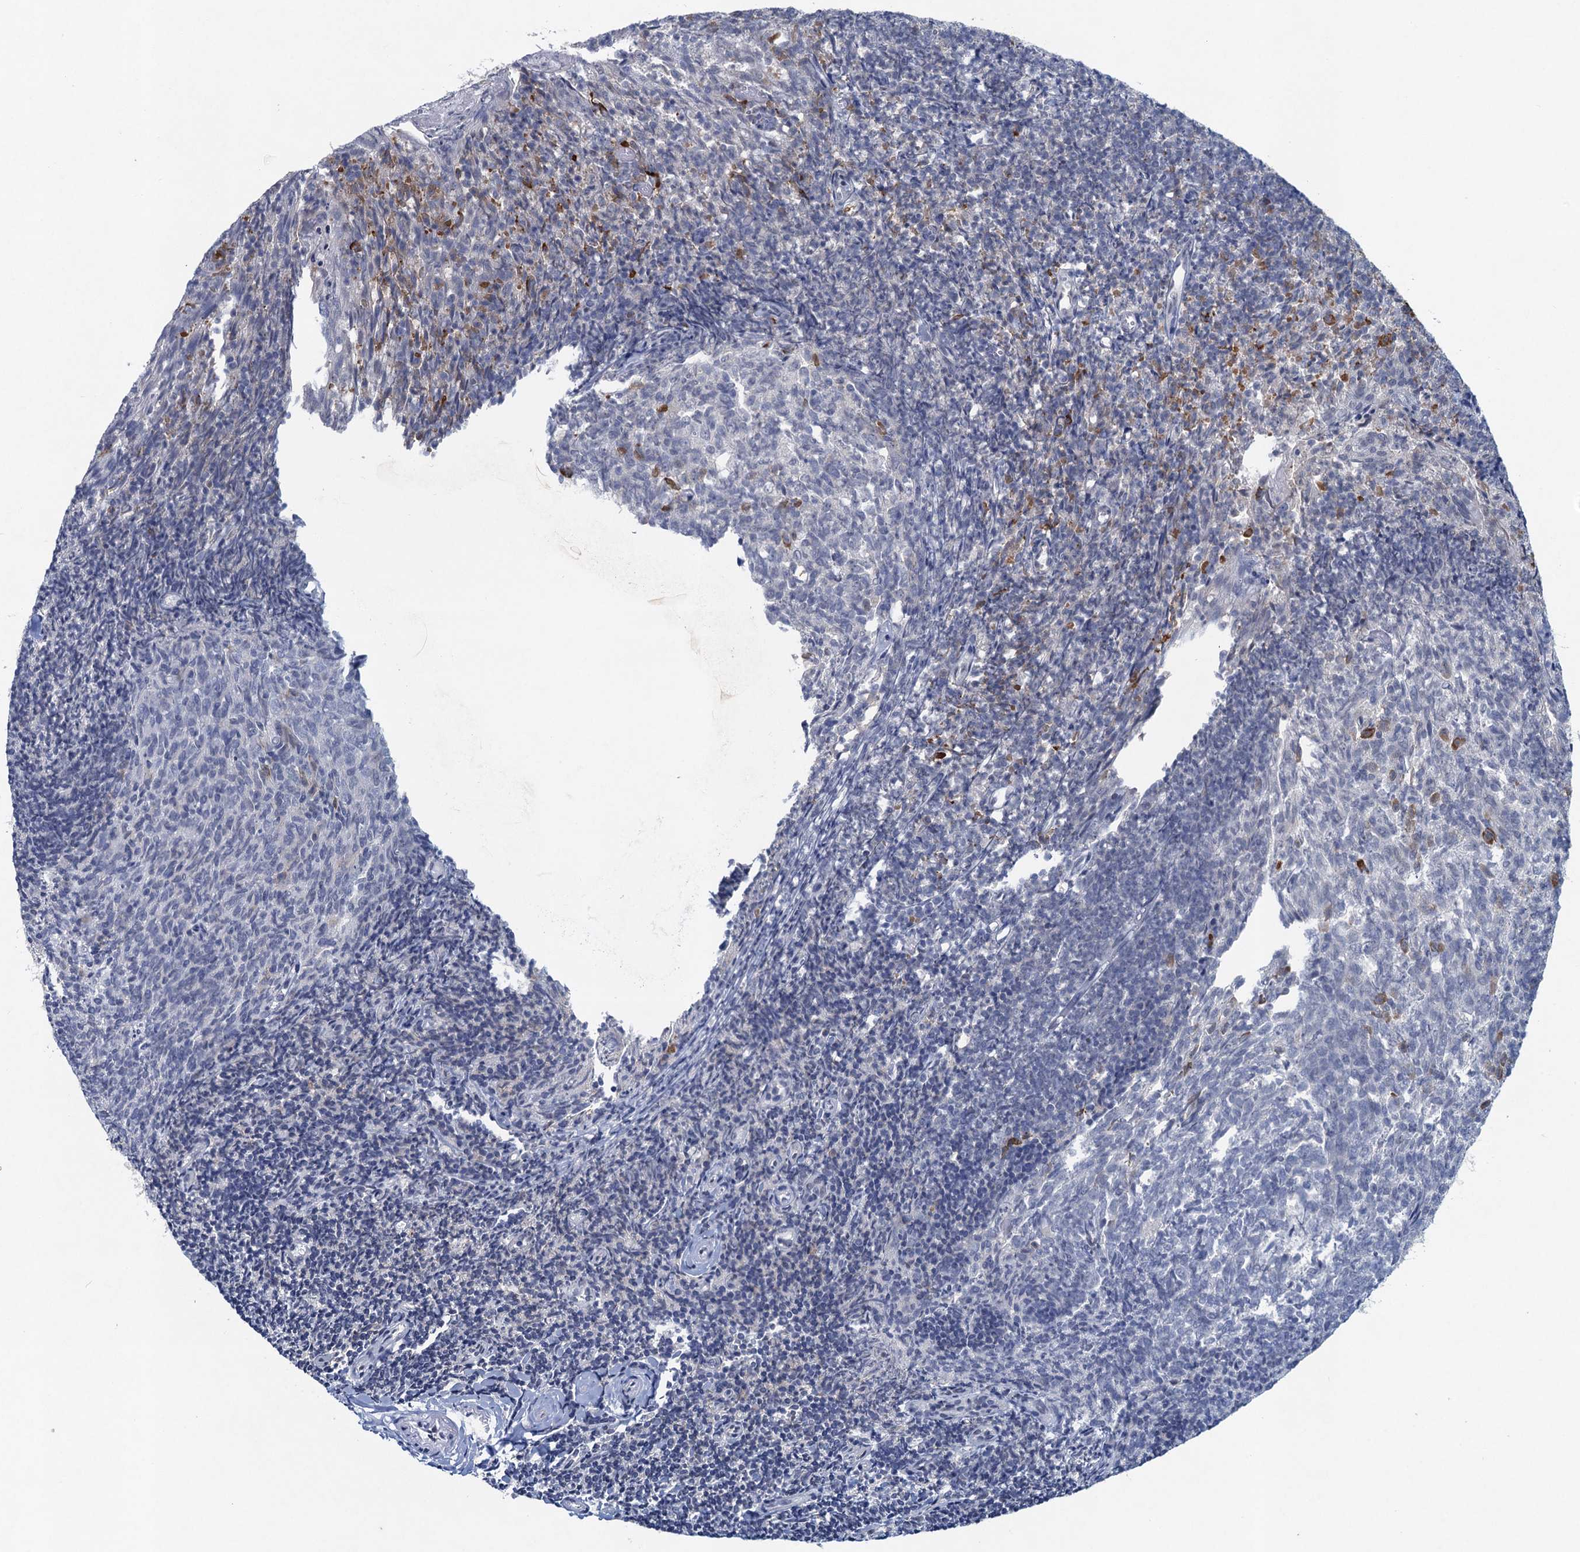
{"staining": {"intensity": "moderate", "quantity": "<25%", "location": "cytoplasmic/membranous"}, "tissue": "tonsil", "cell_type": "Germinal center cells", "image_type": "normal", "snomed": [{"axis": "morphology", "description": "Normal tissue, NOS"}, {"axis": "topography", "description": "Tonsil"}], "caption": "Protein staining by IHC exhibits moderate cytoplasmic/membranous staining in about <25% of germinal center cells in normal tonsil. The staining is performed using DAB (3,3'-diaminobenzidine) brown chromogen to label protein expression. The nuclei are counter-stained blue using hematoxylin.", "gene": "ENSG00000230707", "patient": {"sex": "female", "age": 10}}